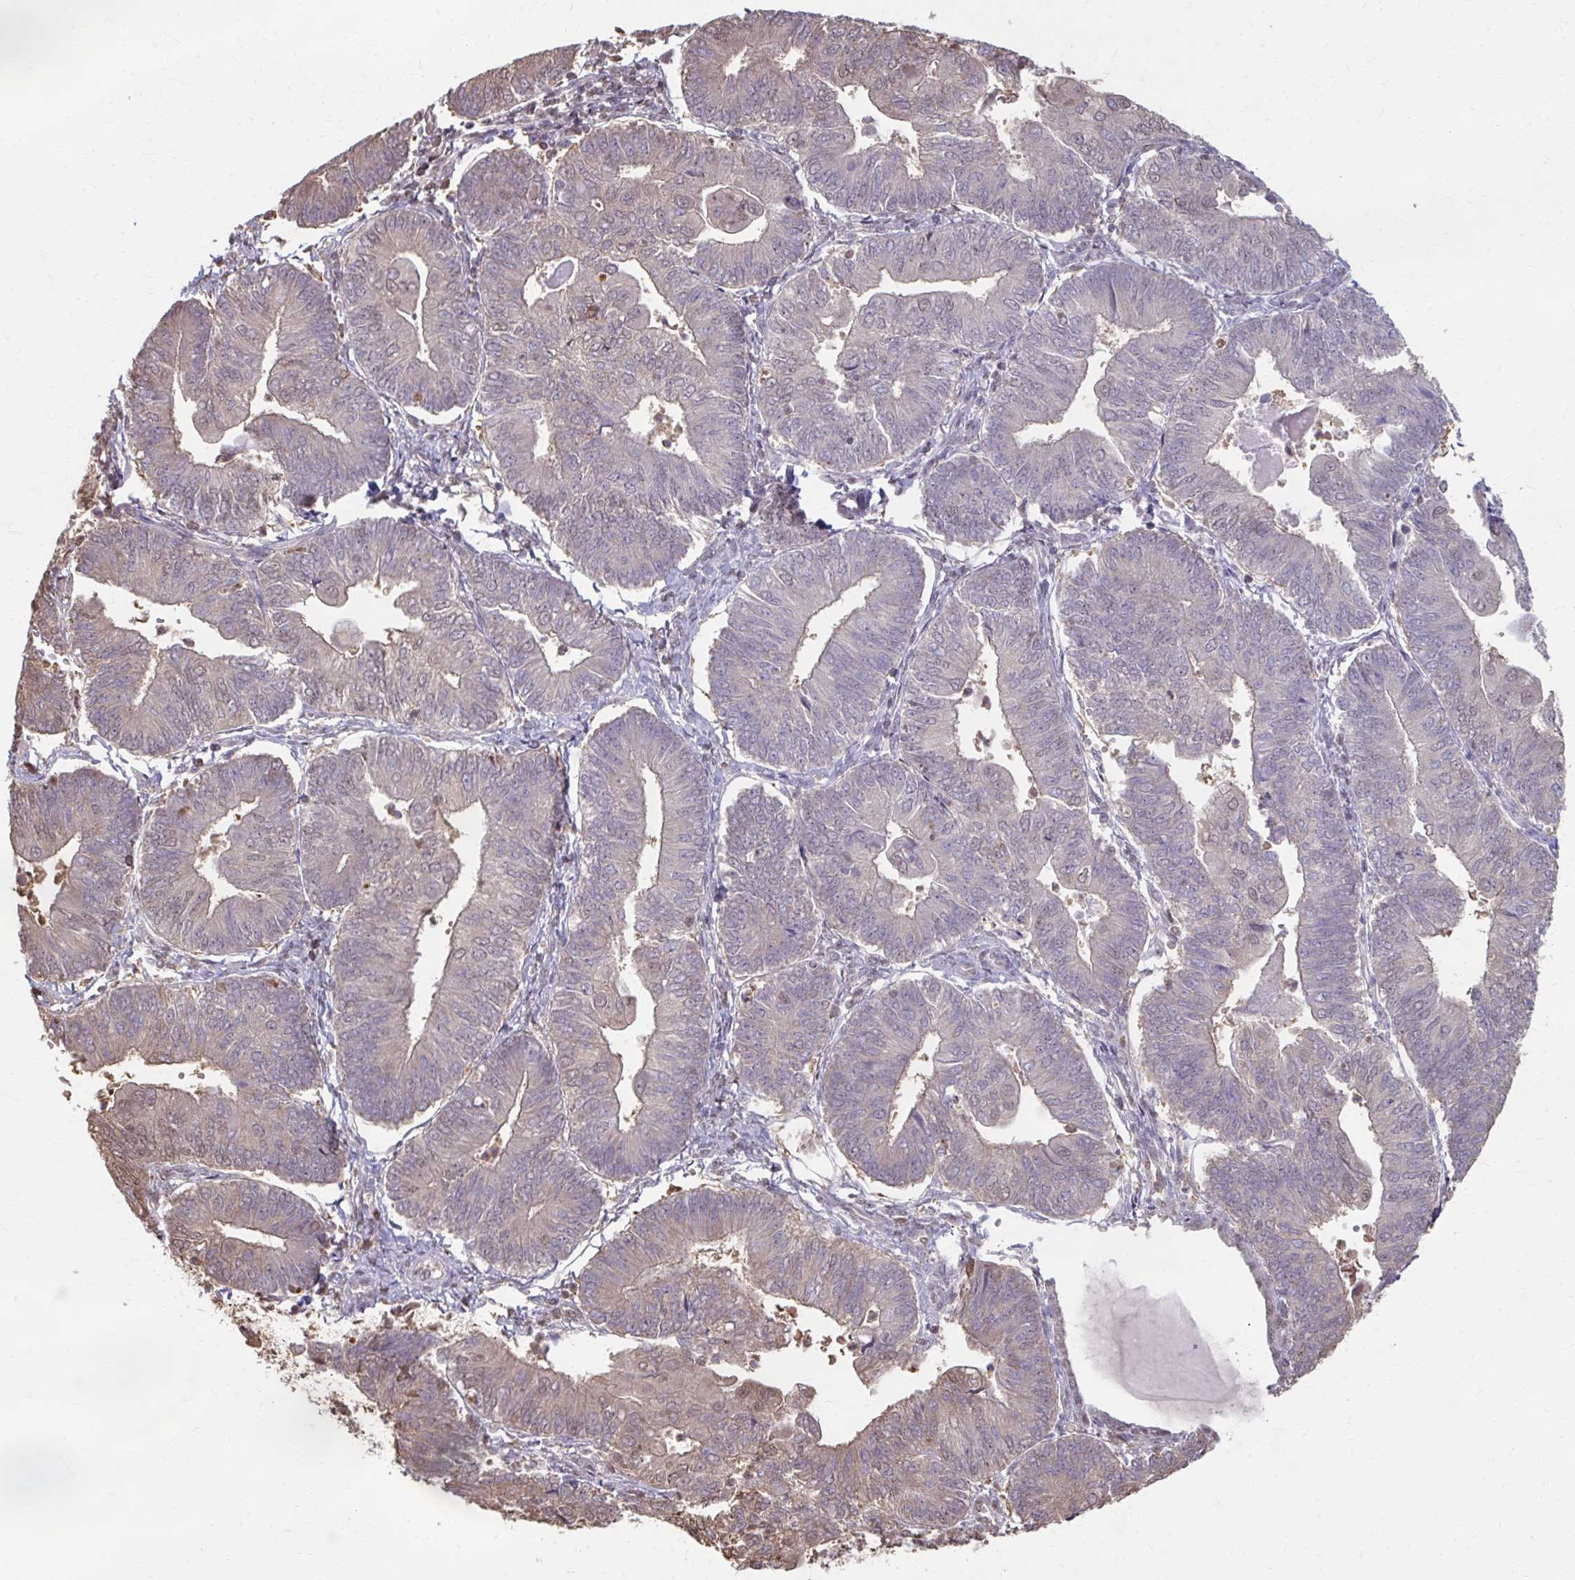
{"staining": {"intensity": "weak", "quantity": "<25%", "location": "cytoplasmic/membranous,nuclear"}, "tissue": "endometrial cancer", "cell_type": "Tumor cells", "image_type": "cancer", "snomed": [{"axis": "morphology", "description": "Adenocarcinoma, NOS"}, {"axis": "topography", "description": "Endometrium"}], "caption": "Tumor cells show no significant expression in endometrial cancer (adenocarcinoma).", "gene": "ING4", "patient": {"sex": "female", "age": 65}}